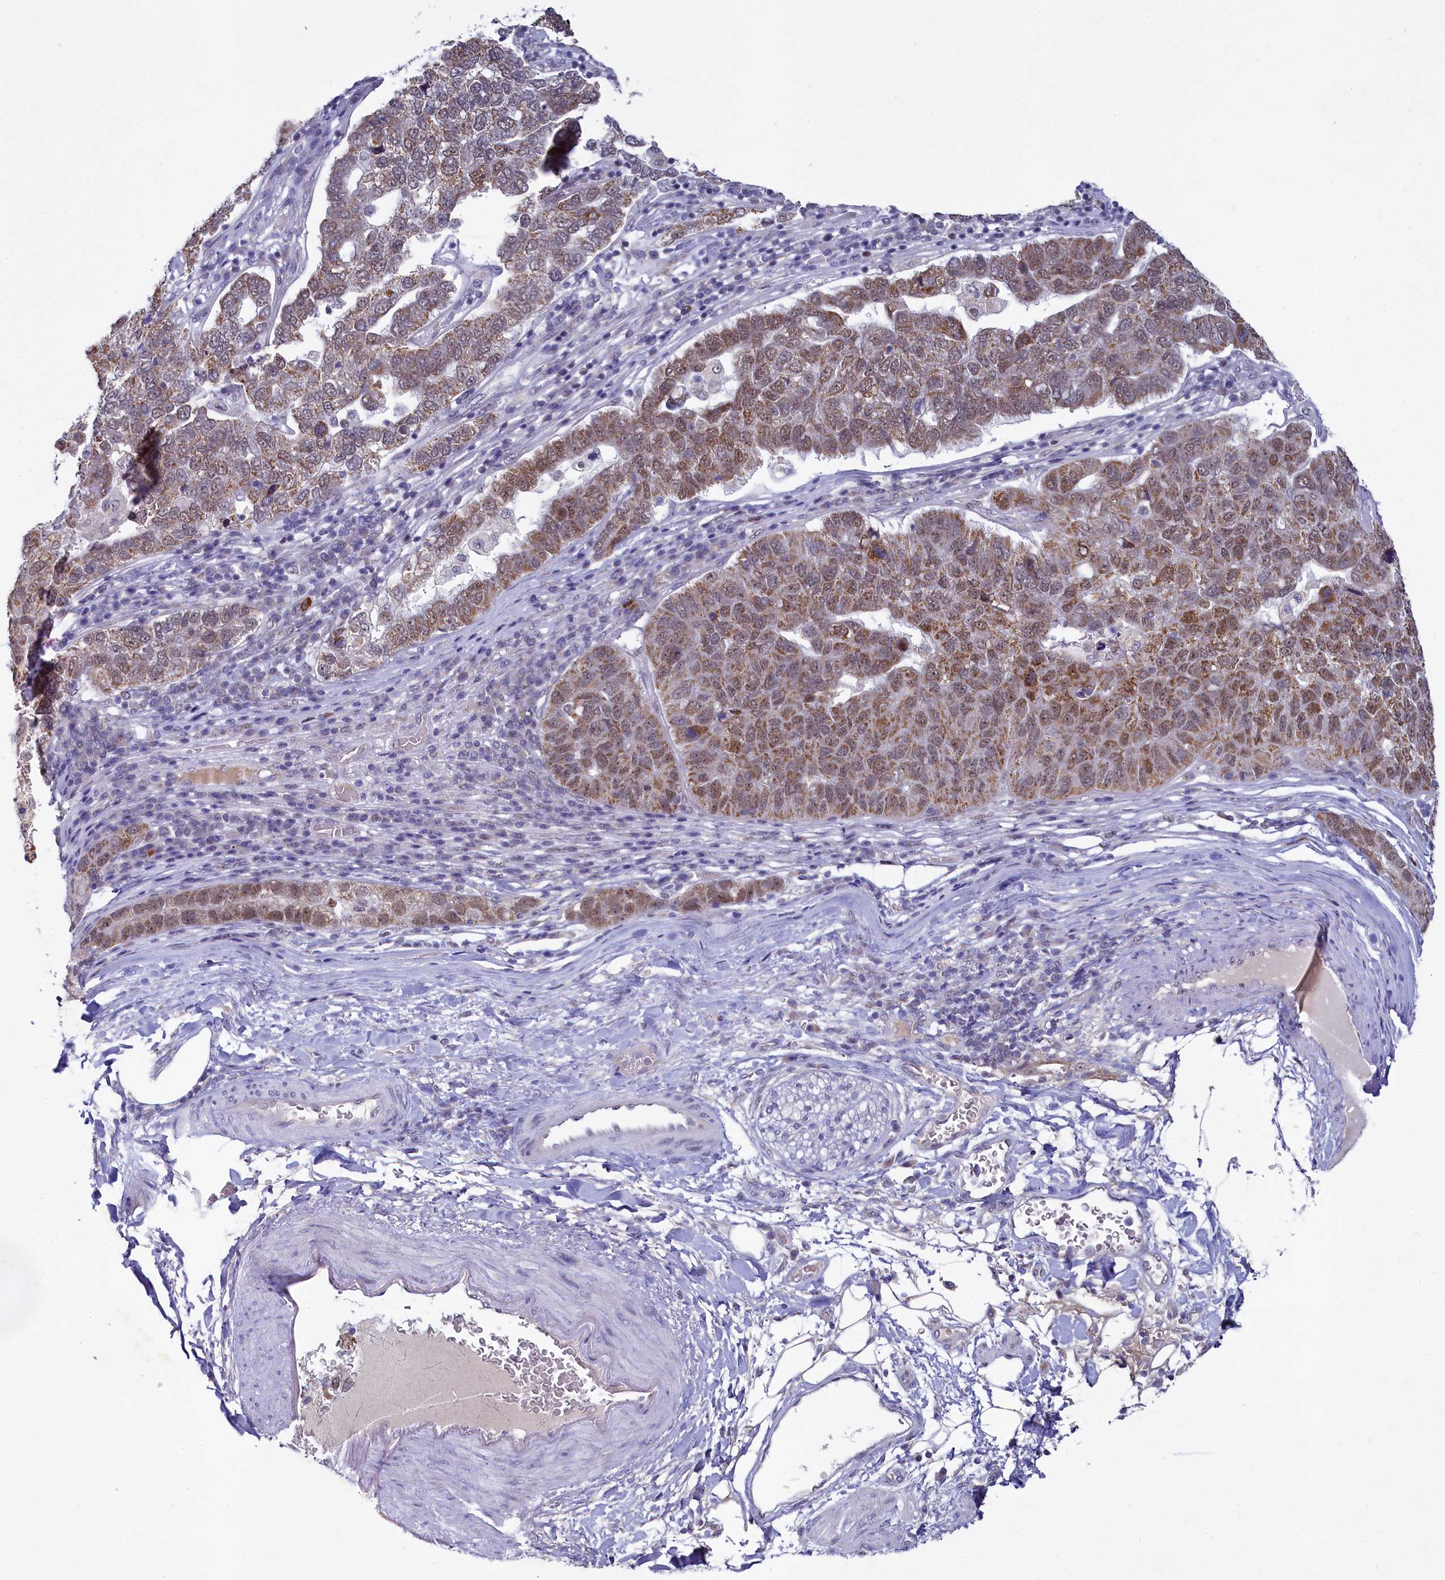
{"staining": {"intensity": "moderate", "quantity": ">75%", "location": "cytoplasmic/membranous,nuclear"}, "tissue": "pancreatic cancer", "cell_type": "Tumor cells", "image_type": "cancer", "snomed": [{"axis": "morphology", "description": "Adenocarcinoma, NOS"}, {"axis": "topography", "description": "Pancreas"}], "caption": "Protein analysis of pancreatic cancer tissue demonstrates moderate cytoplasmic/membranous and nuclear expression in about >75% of tumor cells. The staining was performed using DAB to visualize the protein expression in brown, while the nuclei were stained in blue with hematoxylin (Magnification: 20x).", "gene": "PPHLN1", "patient": {"sex": "female", "age": 61}}